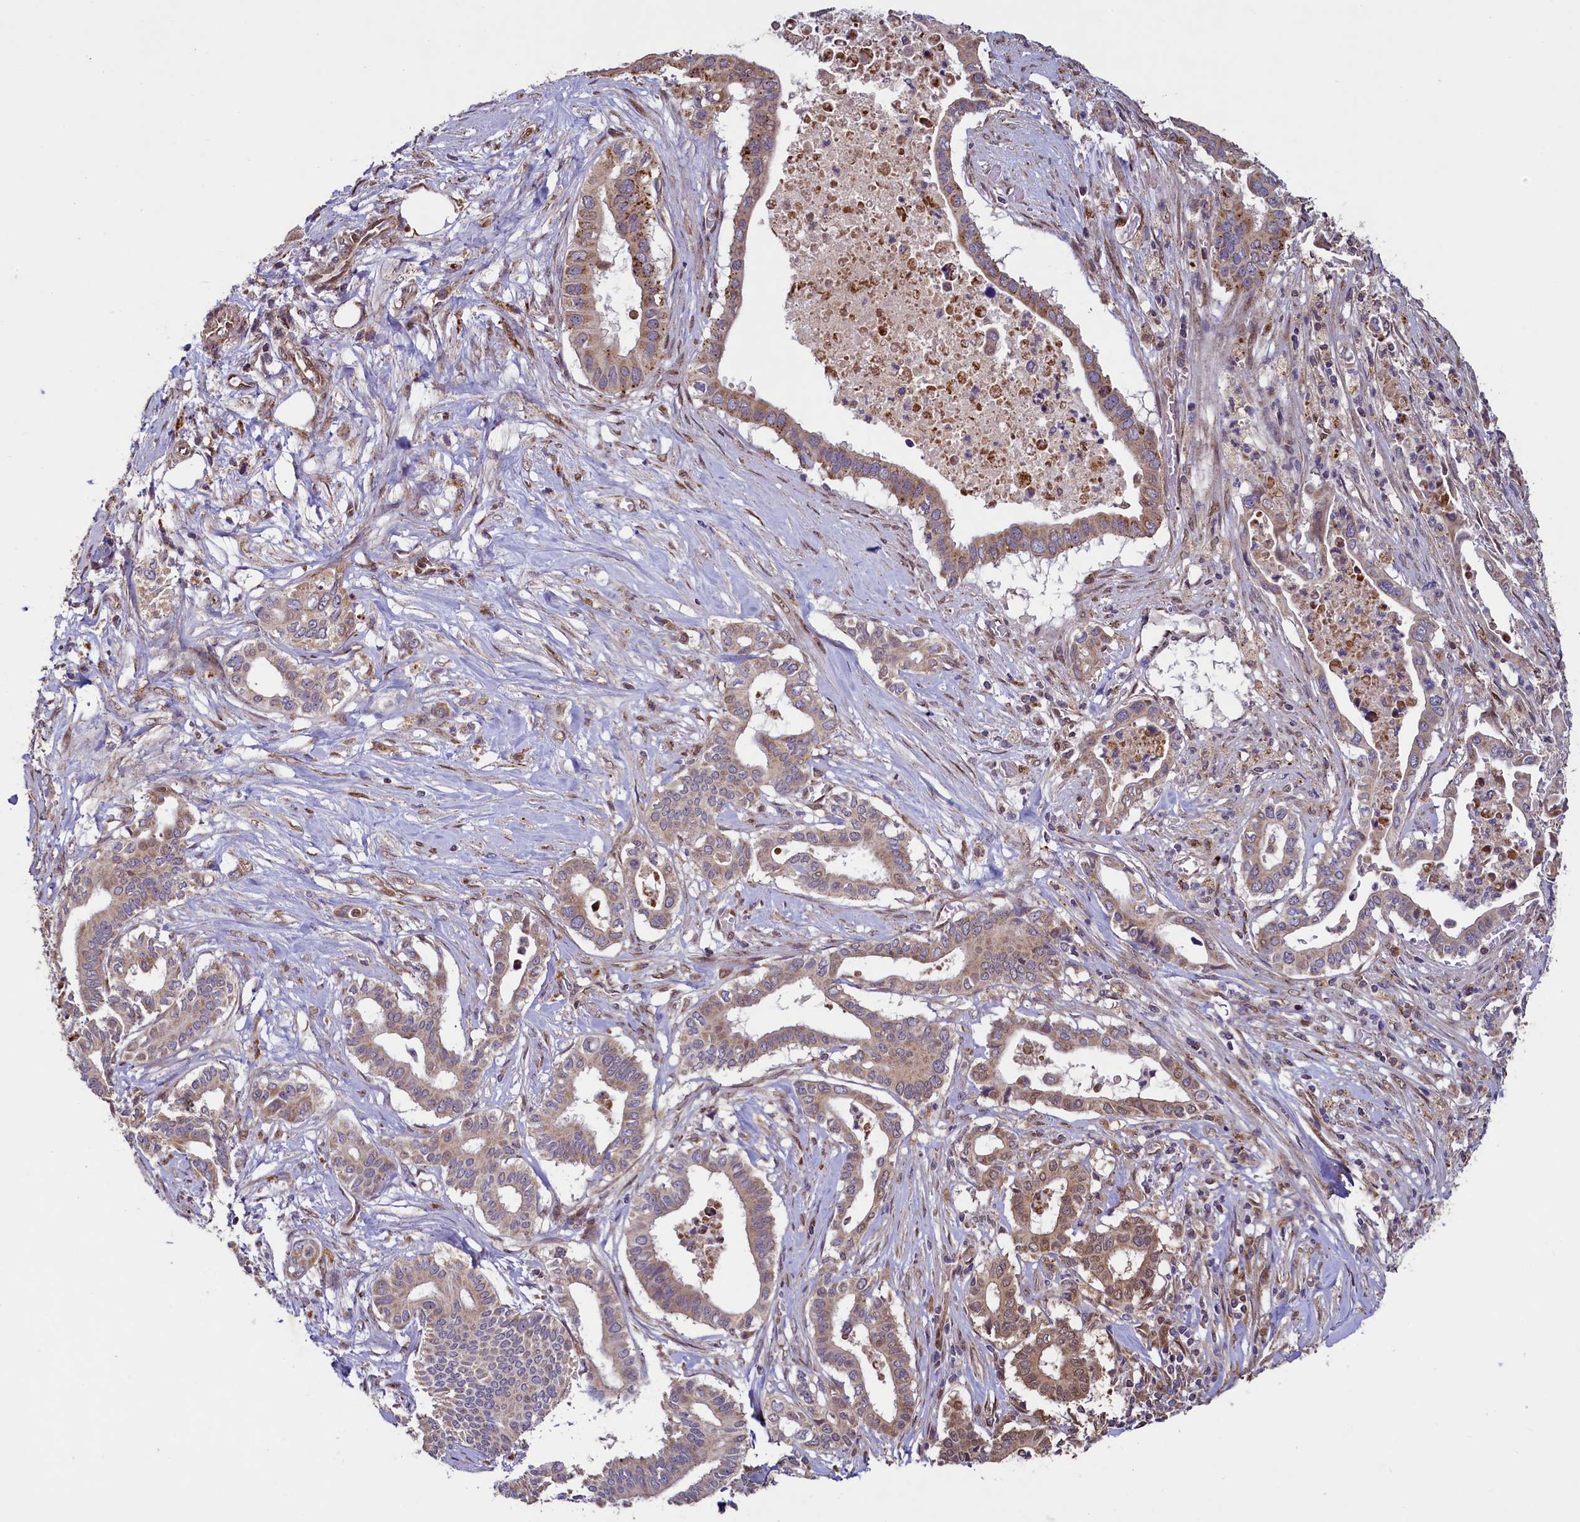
{"staining": {"intensity": "weak", "quantity": ">75%", "location": "cytoplasmic/membranous"}, "tissue": "pancreatic cancer", "cell_type": "Tumor cells", "image_type": "cancer", "snomed": [{"axis": "morphology", "description": "Adenocarcinoma, NOS"}, {"axis": "topography", "description": "Pancreas"}], "caption": "An image showing weak cytoplasmic/membranous expression in approximately >75% of tumor cells in pancreatic adenocarcinoma, as visualized by brown immunohistochemical staining.", "gene": "ZNF577", "patient": {"sex": "female", "age": 77}}